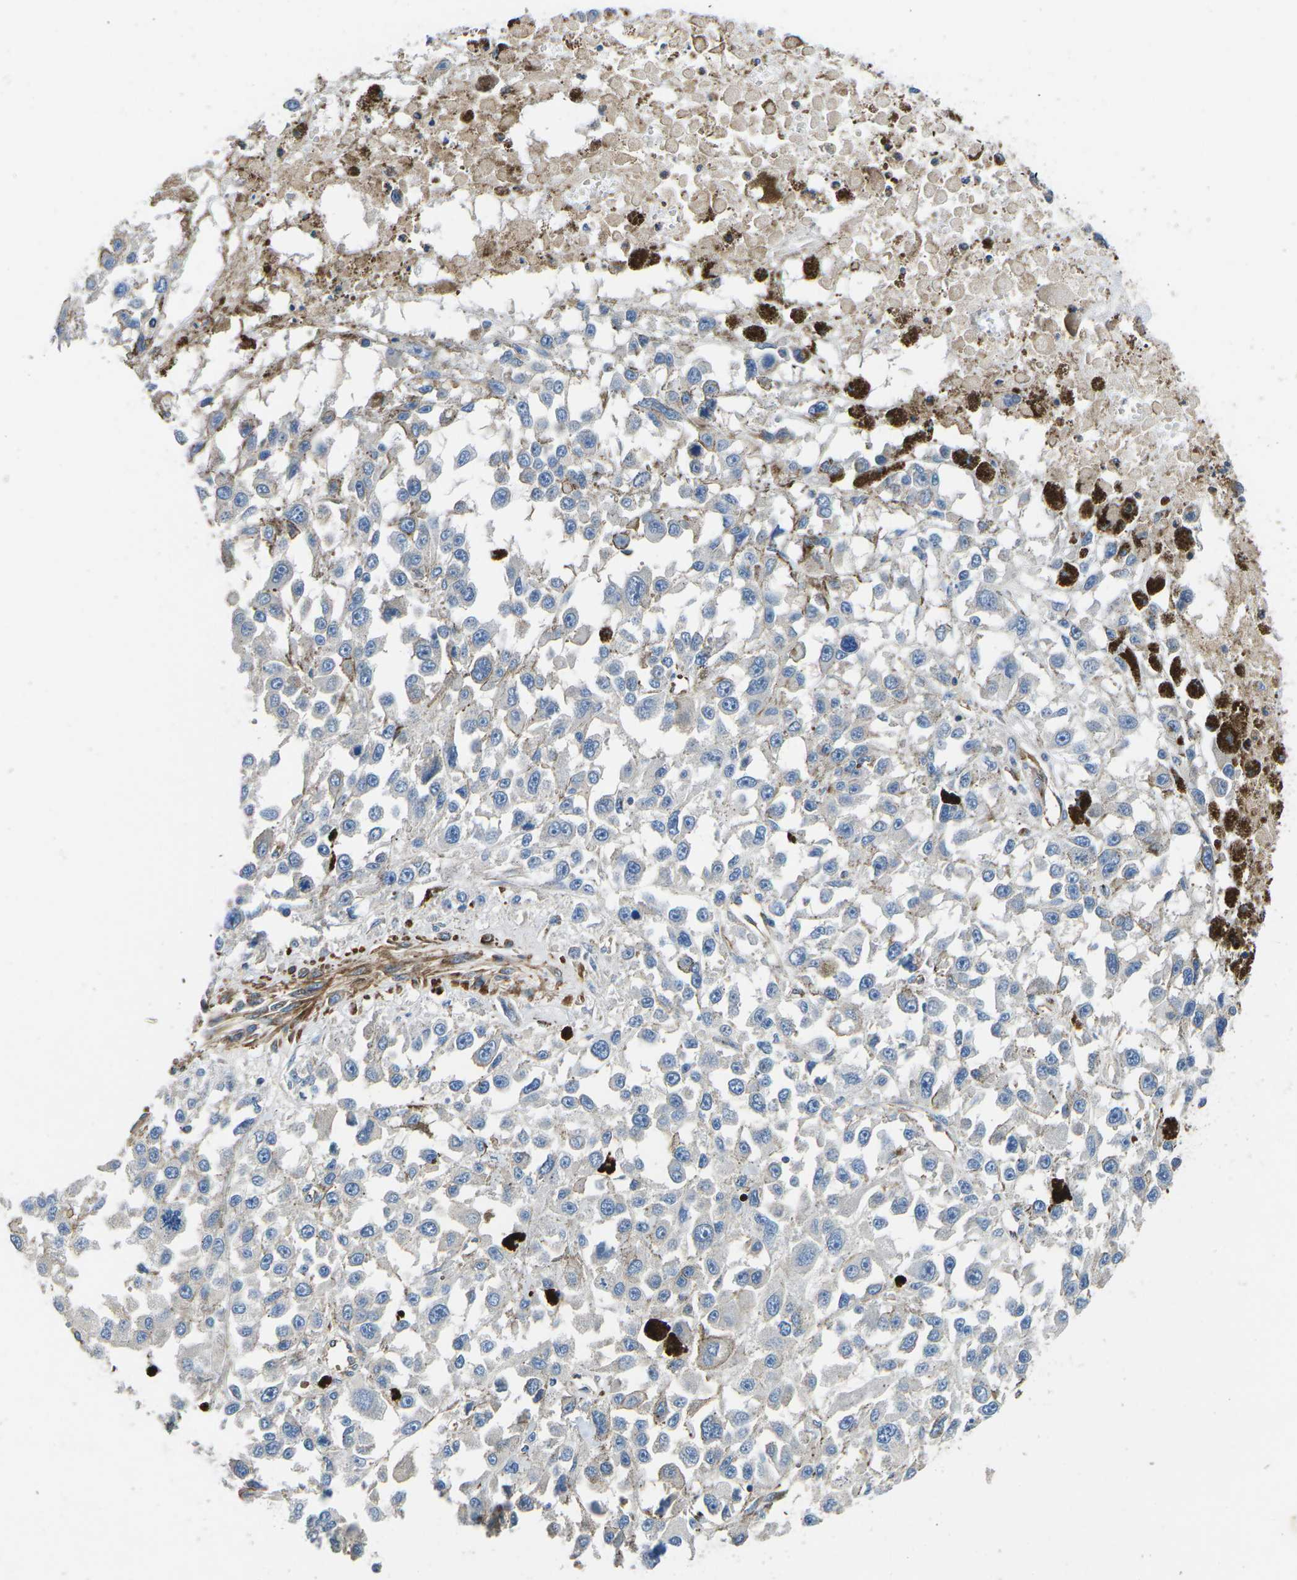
{"staining": {"intensity": "negative", "quantity": "none", "location": "none"}, "tissue": "melanoma", "cell_type": "Tumor cells", "image_type": "cancer", "snomed": [{"axis": "morphology", "description": "Malignant melanoma, Metastatic site"}, {"axis": "topography", "description": "Lymph node"}], "caption": "High power microscopy image of an IHC photomicrograph of melanoma, revealing no significant staining in tumor cells.", "gene": "KCNJ15", "patient": {"sex": "male", "age": 59}}